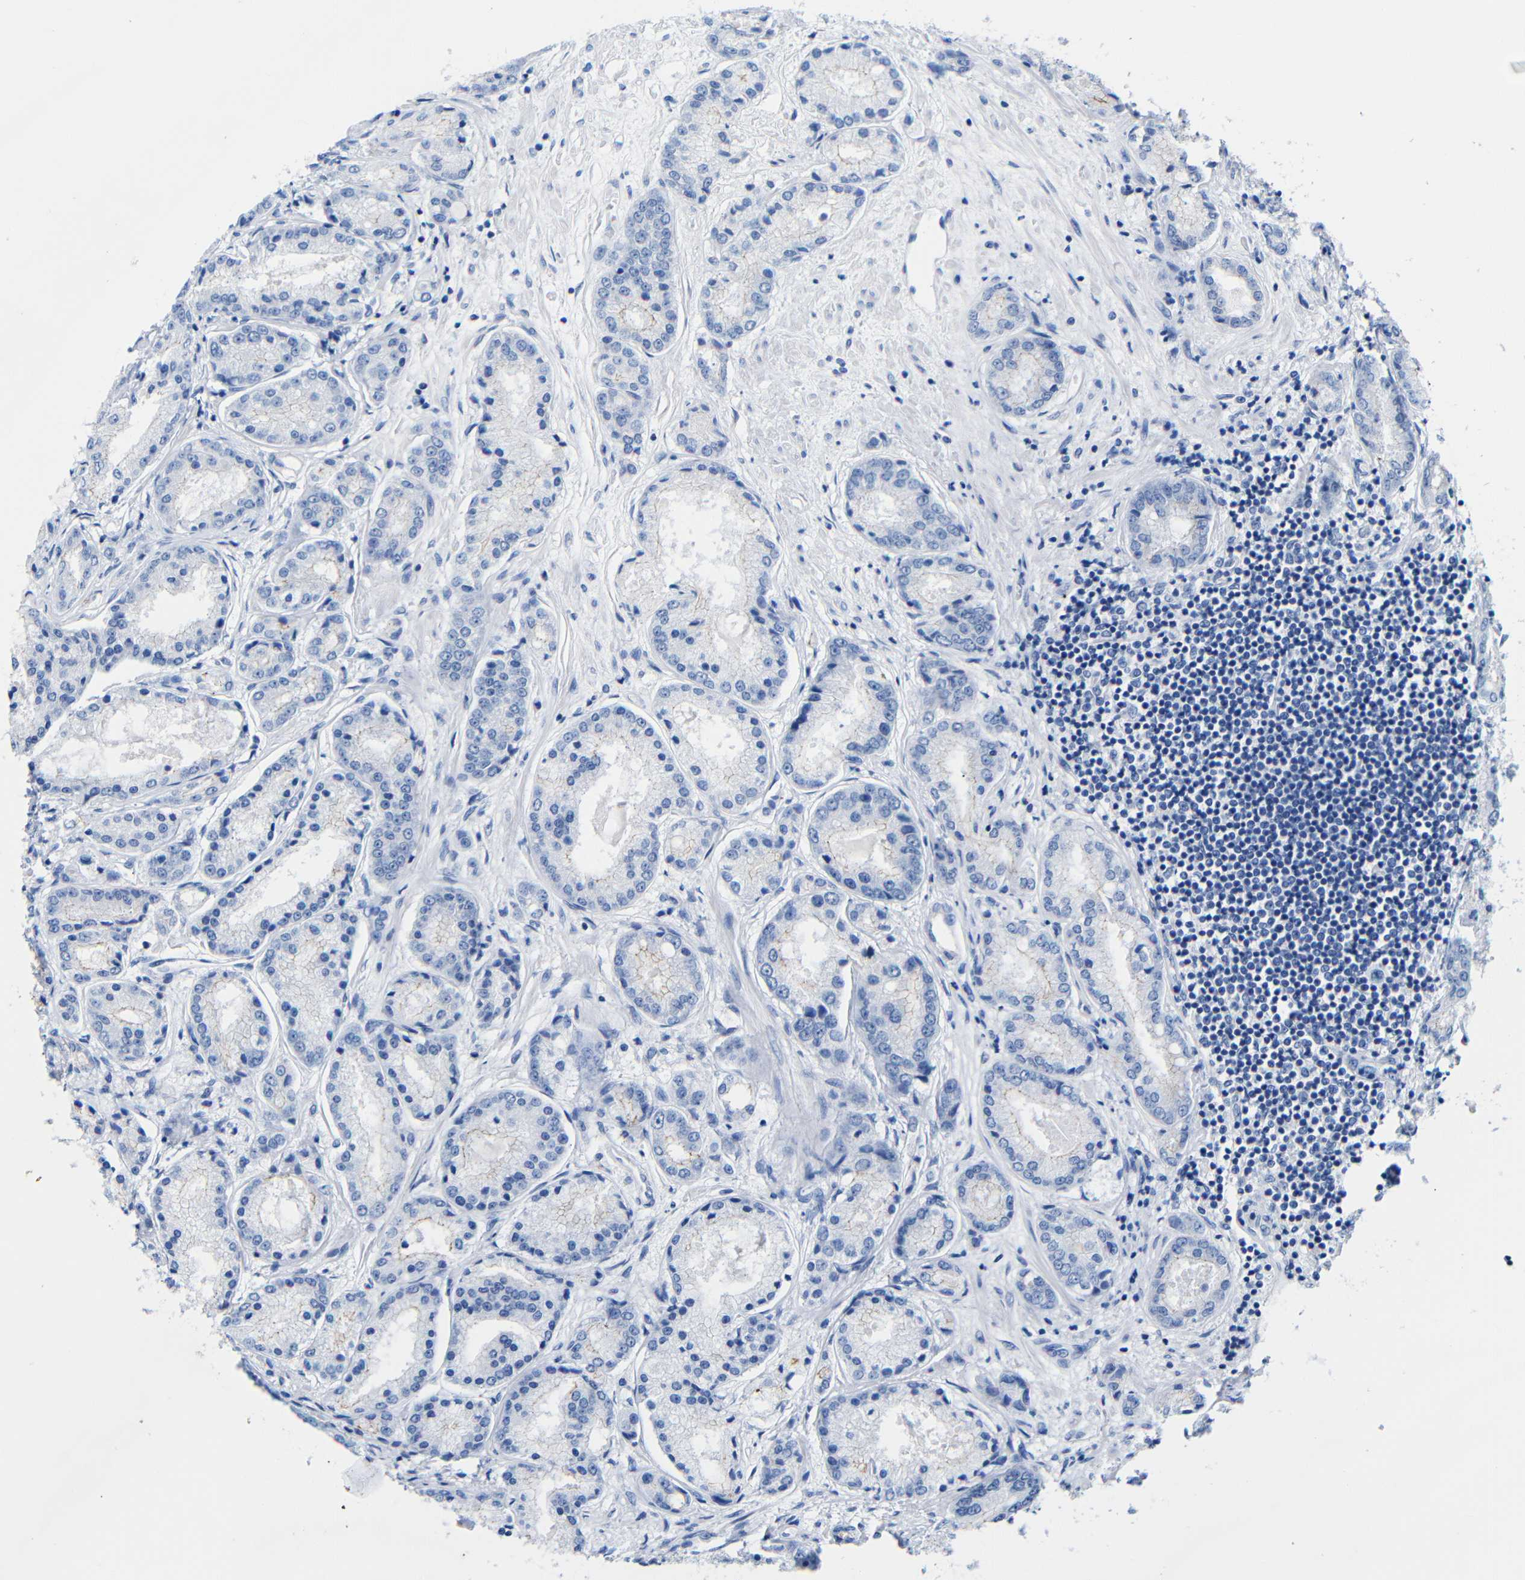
{"staining": {"intensity": "negative", "quantity": "none", "location": "none"}, "tissue": "prostate cancer", "cell_type": "Tumor cells", "image_type": "cancer", "snomed": [{"axis": "morphology", "description": "Adenocarcinoma, High grade"}, {"axis": "topography", "description": "Prostate"}], "caption": "Immunohistochemistry (IHC) micrograph of neoplastic tissue: prostate cancer (adenocarcinoma (high-grade)) stained with DAB shows no significant protein expression in tumor cells.", "gene": "CGNL1", "patient": {"sex": "male", "age": 59}}